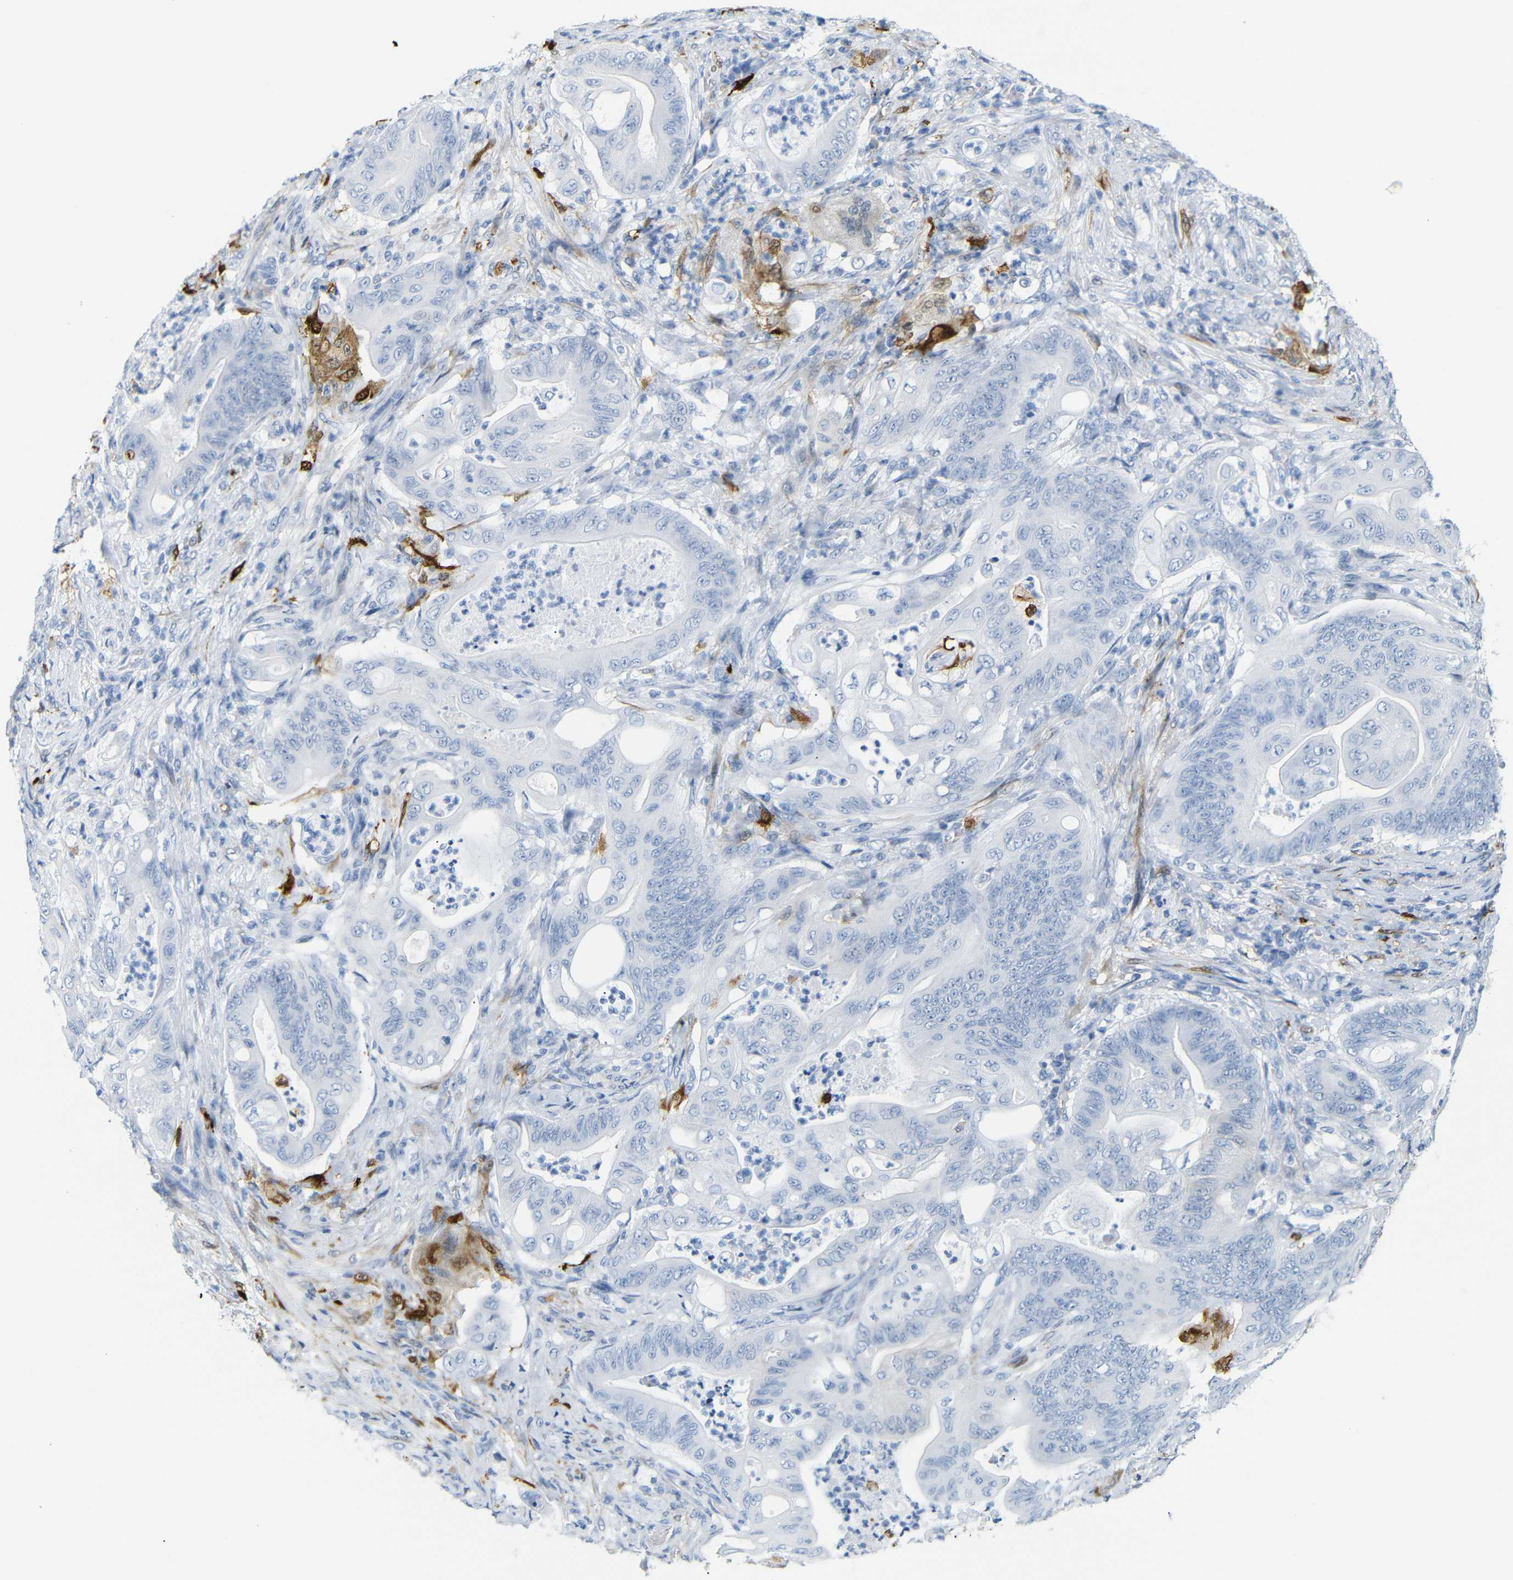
{"staining": {"intensity": "weak", "quantity": "<25%", "location": "cytoplasmic/membranous"}, "tissue": "stomach cancer", "cell_type": "Tumor cells", "image_type": "cancer", "snomed": [{"axis": "morphology", "description": "Adenocarcinoma, NOS"}, {"axis": "topography", "description": "Stomach"}], "caption": "A high-resolution micrograph shows immunohistochemistry (IHC) staining of stomach cancer, which displays no significant expression in tumor cells.", "gene": "MT1A", "patient": {"sex": "female", "age": 73}}